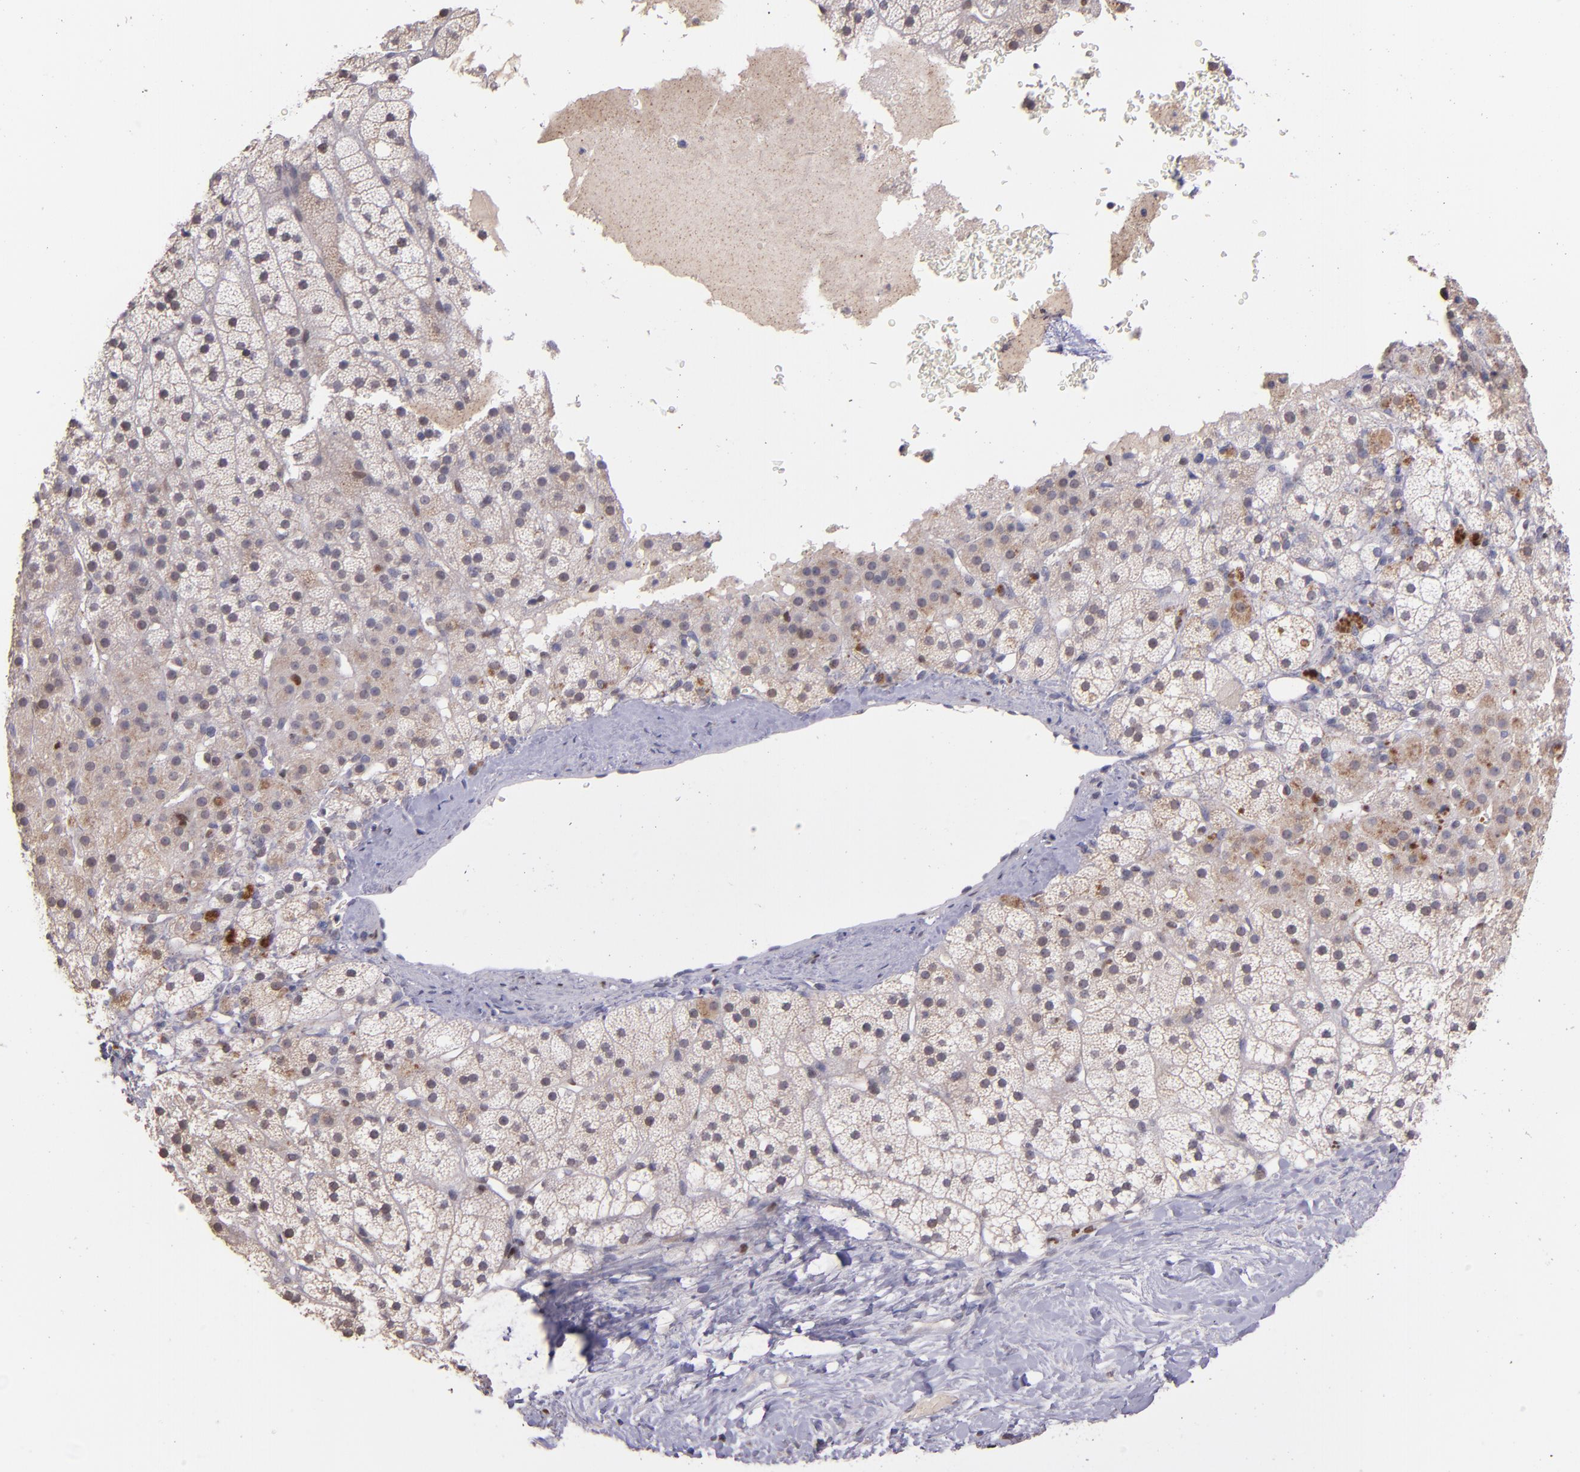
{"staining": {"intensity": "moderate", "quantity": "25%-75%", "location": "cytoplasmic/membranous"}, "tissue": "adrenal gland", "cell_type": "Glandular cells", "image_type": "normal", "snomed": [{"axis": "morphology", "description": "Normal tissue, NOS"}, {"axis": "topography", "description": "Adrenal gland"}], "caption": "An IHC photomicrograph of unremarkable tissue is shown. Protein staining in brown highlights moderate cytoplasmic/membranous positivity in adrenal gland within glandular cells.", "gene": "NUP62CL", "patient": {"sex": "male", "age": 35}}